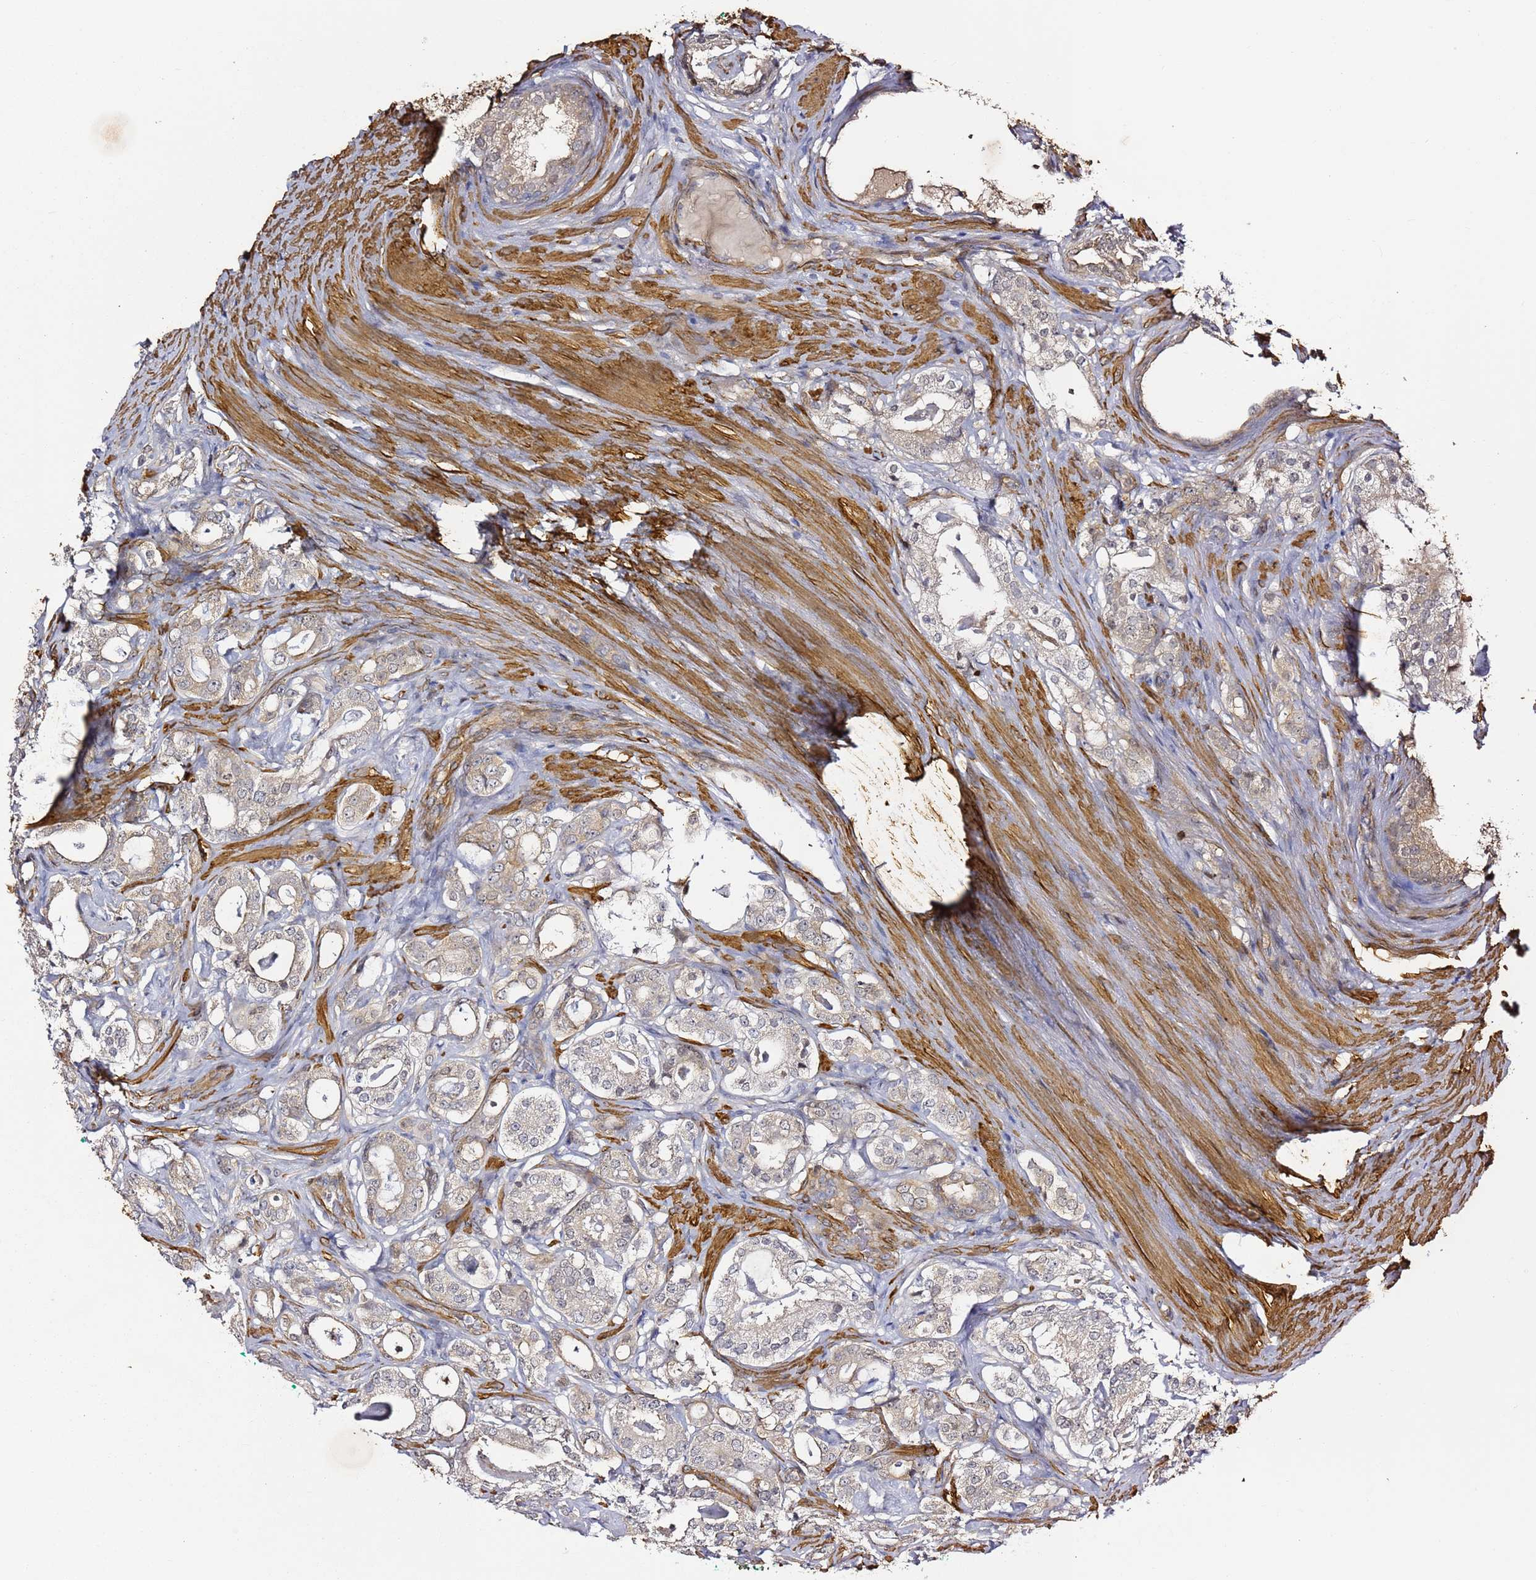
{"staining": {"intensity": "weak", "quantity": "<25%", "location": "cytoplasmic/membranous"}, "tissue": "prostate cancer", "cell_type": "Tumor cells", "image_type": "cancer", "snomed": [{"axis": "morphology", "description": "Adenocarcinoma, High grade"}, {"axis": "topography", "description": "Prostate"}], "caption": "This is an IHC micrograph of adenocarcinoma (high-grade) (prostate). There is no positivity in tumor cells.", "gene": "EPS8L1", "patient": {"sex": "male", "age": 63}}